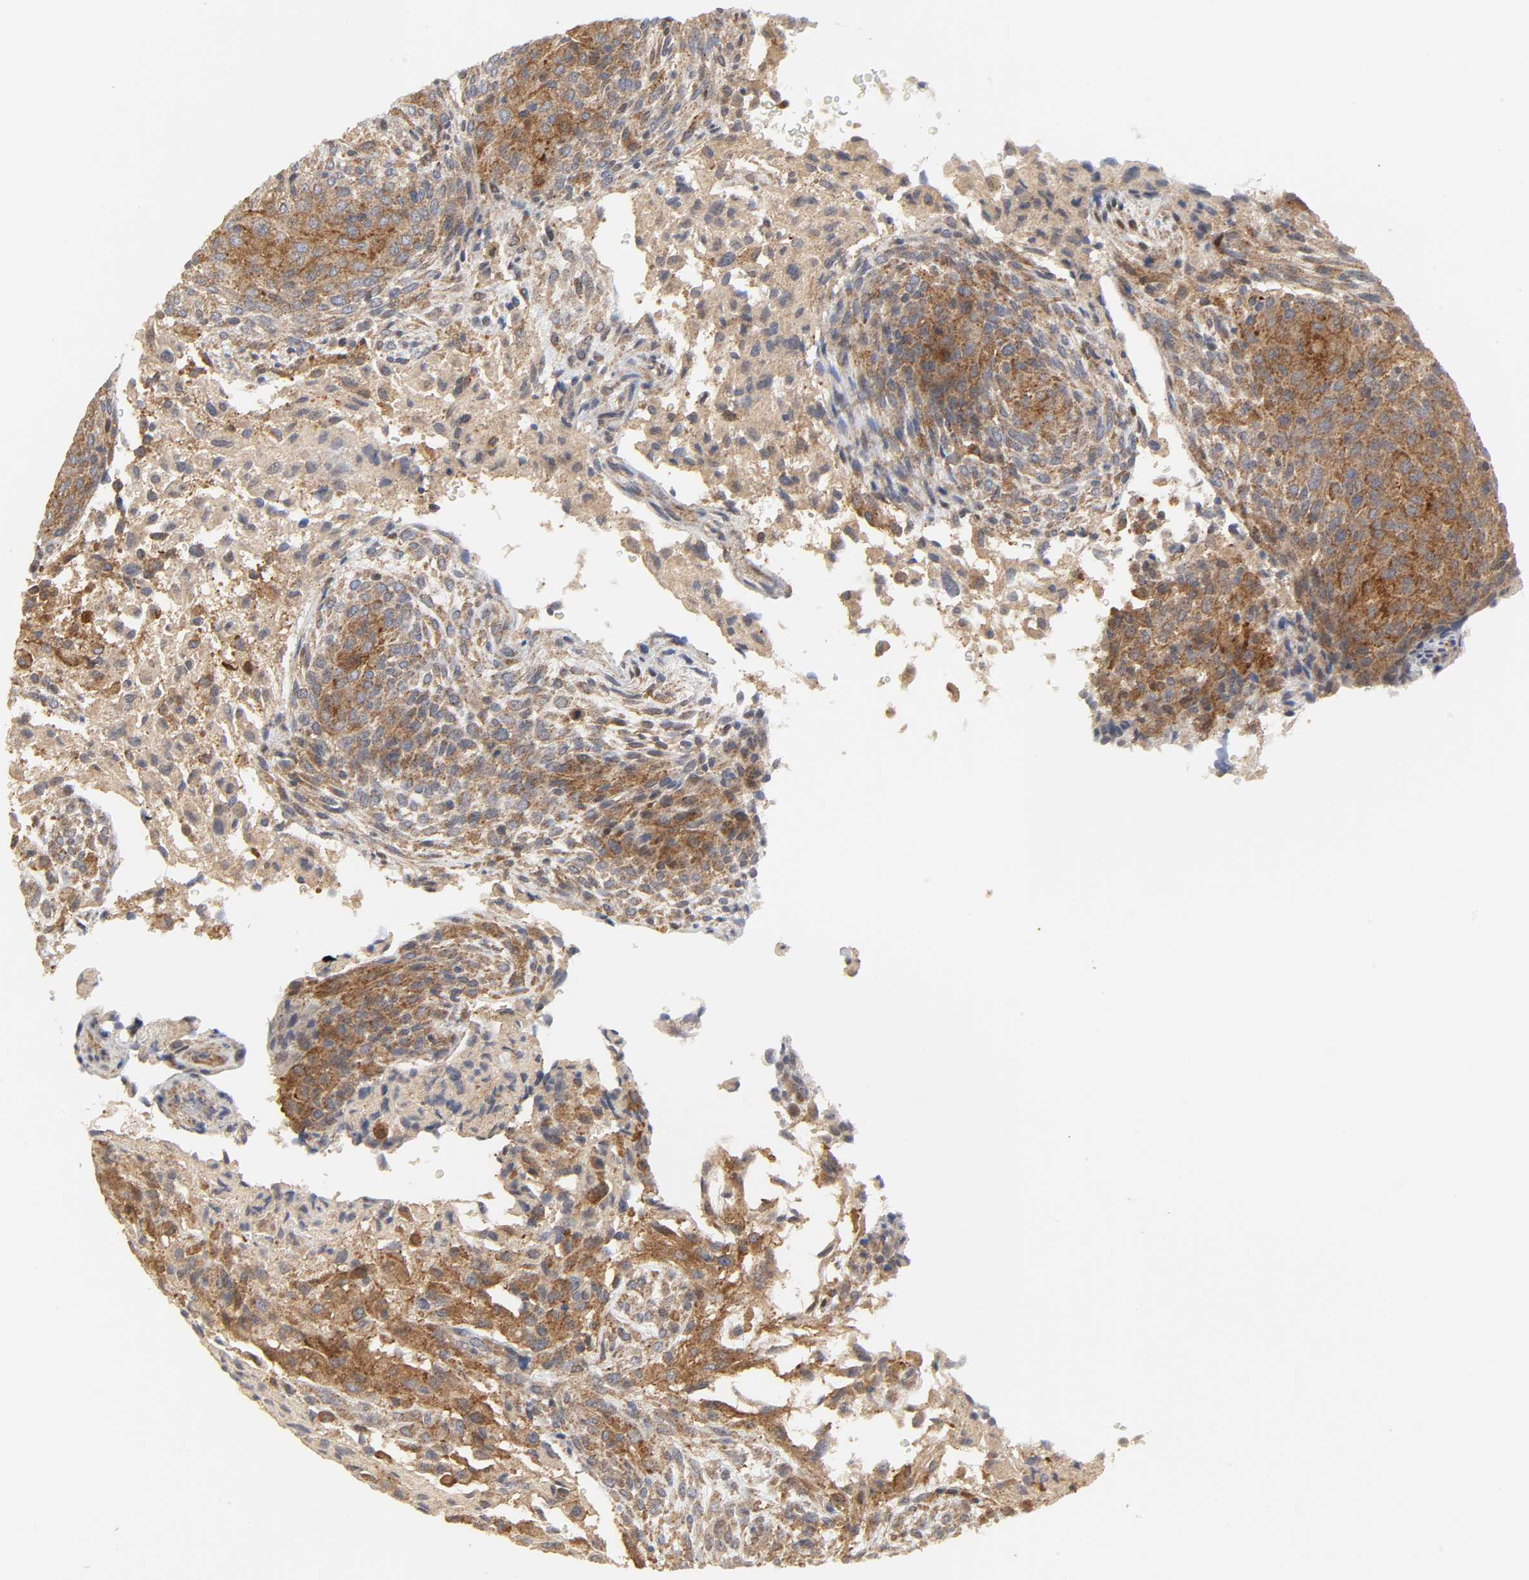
{"staining": {"intensity": "strong", "quantity": ">75%", "location": "cytoplasmic/membranous"}, "tissue": "glioma", "cell_type": "Tumor cells", "image_type": "cancer", "snomed": [{"axis": "morphology", "description": "Glioma, malignant, High grade"}, {"axis": "topography", "description": "Cerebral cortex"}], "caption": "Immunohistochemistry staining of malignant glioma (high-grade), which shows high levels of strong cytoplasmic/membranous staining in approximately >75% of tumor cells indicating strong cytoplasmic/membranous protein expression. The staining was performed using DAB (3,3'-diaminobenzidine) (brown) for protein detection and nuclei were counterstained in hematoxylin (blue).", "gene": "SH3GLB1", "patient": {"sex": "female", "age": 55}}